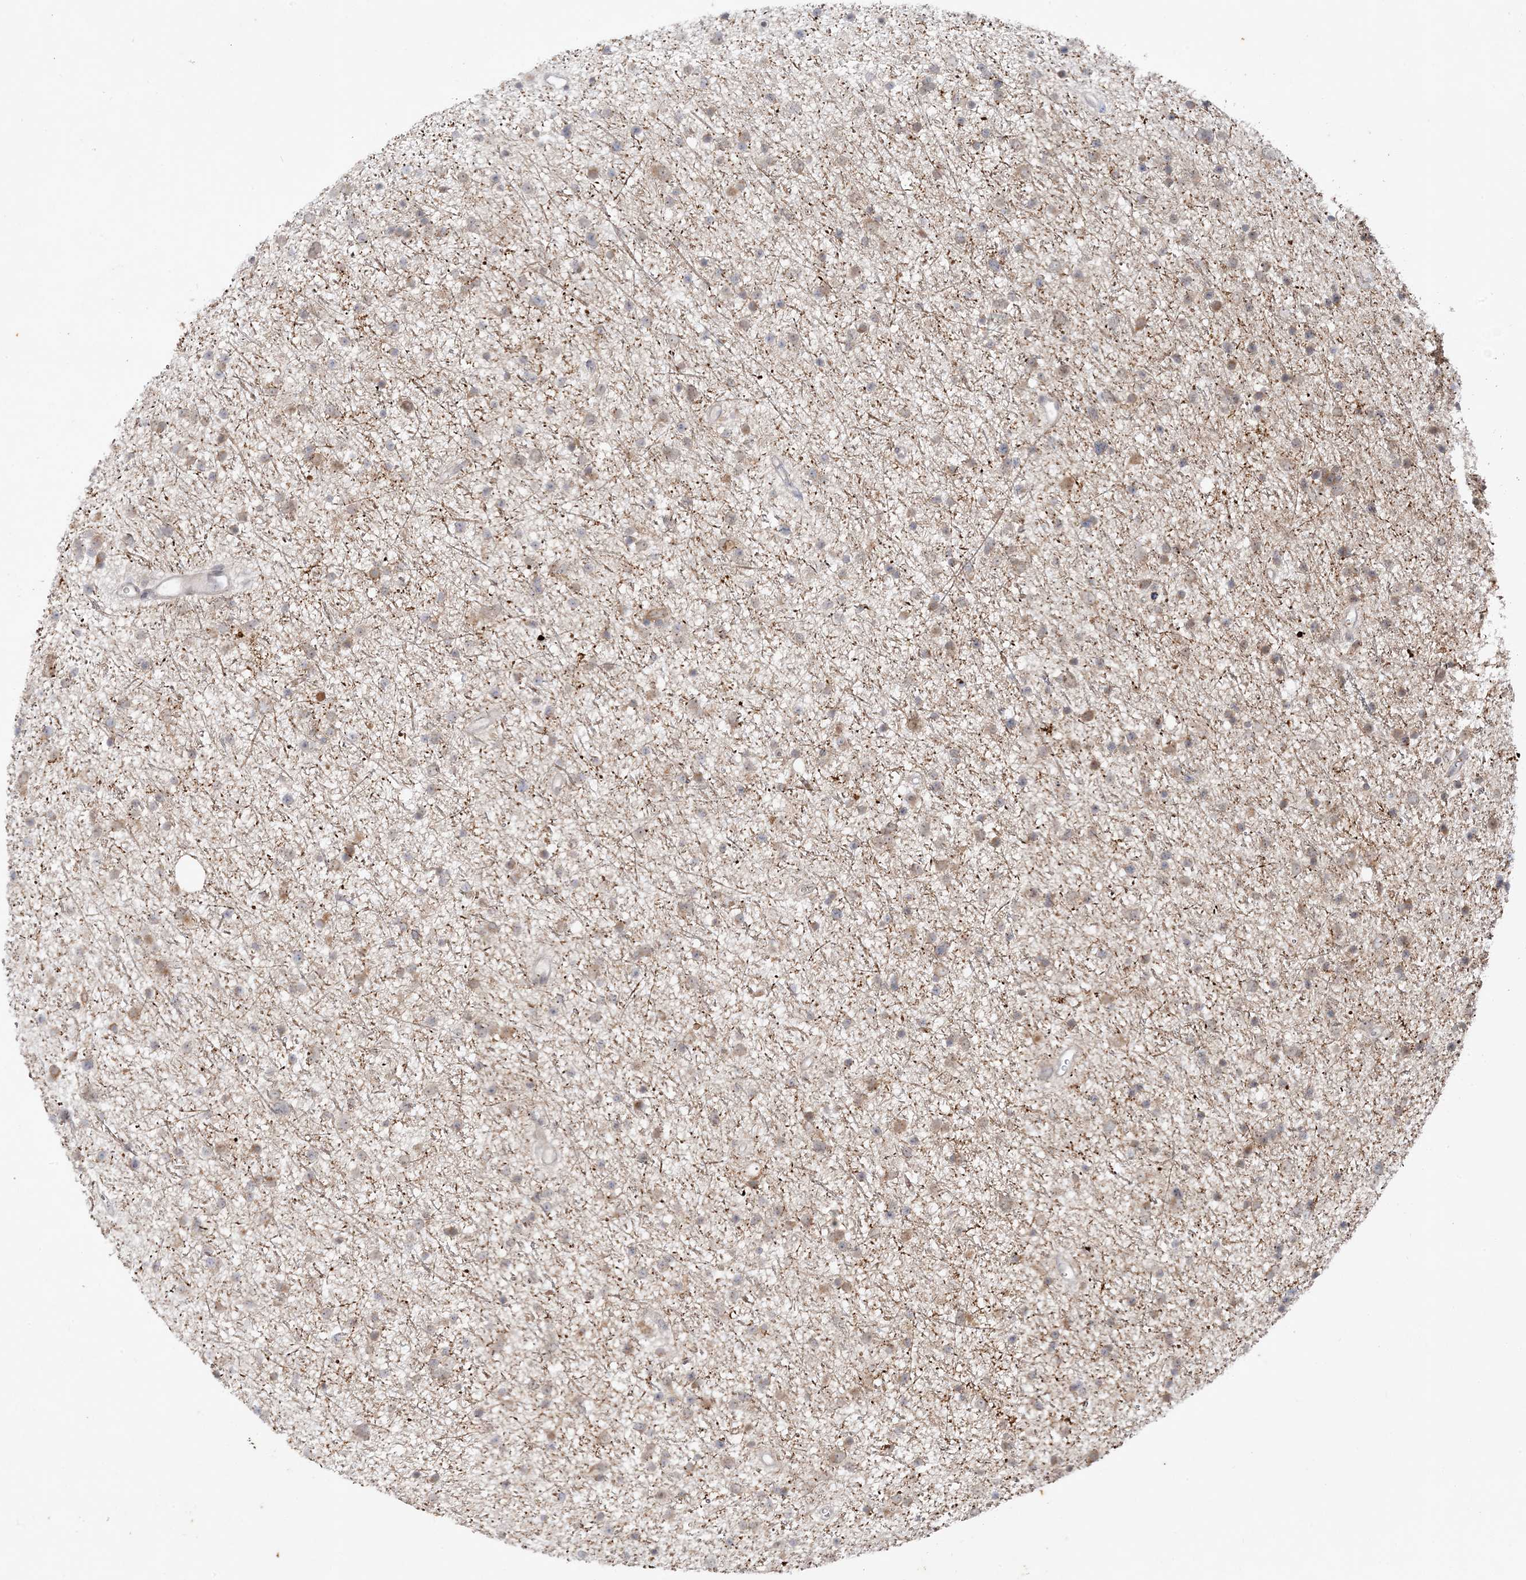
{"staining": {"intensity": "weak", "quantity": "<25%", "location": "cytoplasmic/membranous,nuclear"}, "tissue": "glioma", "cell_type": "Tumor cells", "image_type": "cancer", "snomed": [{"axis": "morphology", "description": "Glioma, malignant, Low grade"}, {"axis": "topography", "description": "Cerebral cortex"}], "caption": "Image shows no protein staining in tumor cells of glioma tissue. (Stains: DAB immunohistochemistry (IHC) with hematoxylin counter stain, Microscopy: brightfield microscopy at high magnification).", "gene": "LEXM", "patient": {"sex": "female", "age": 39}}